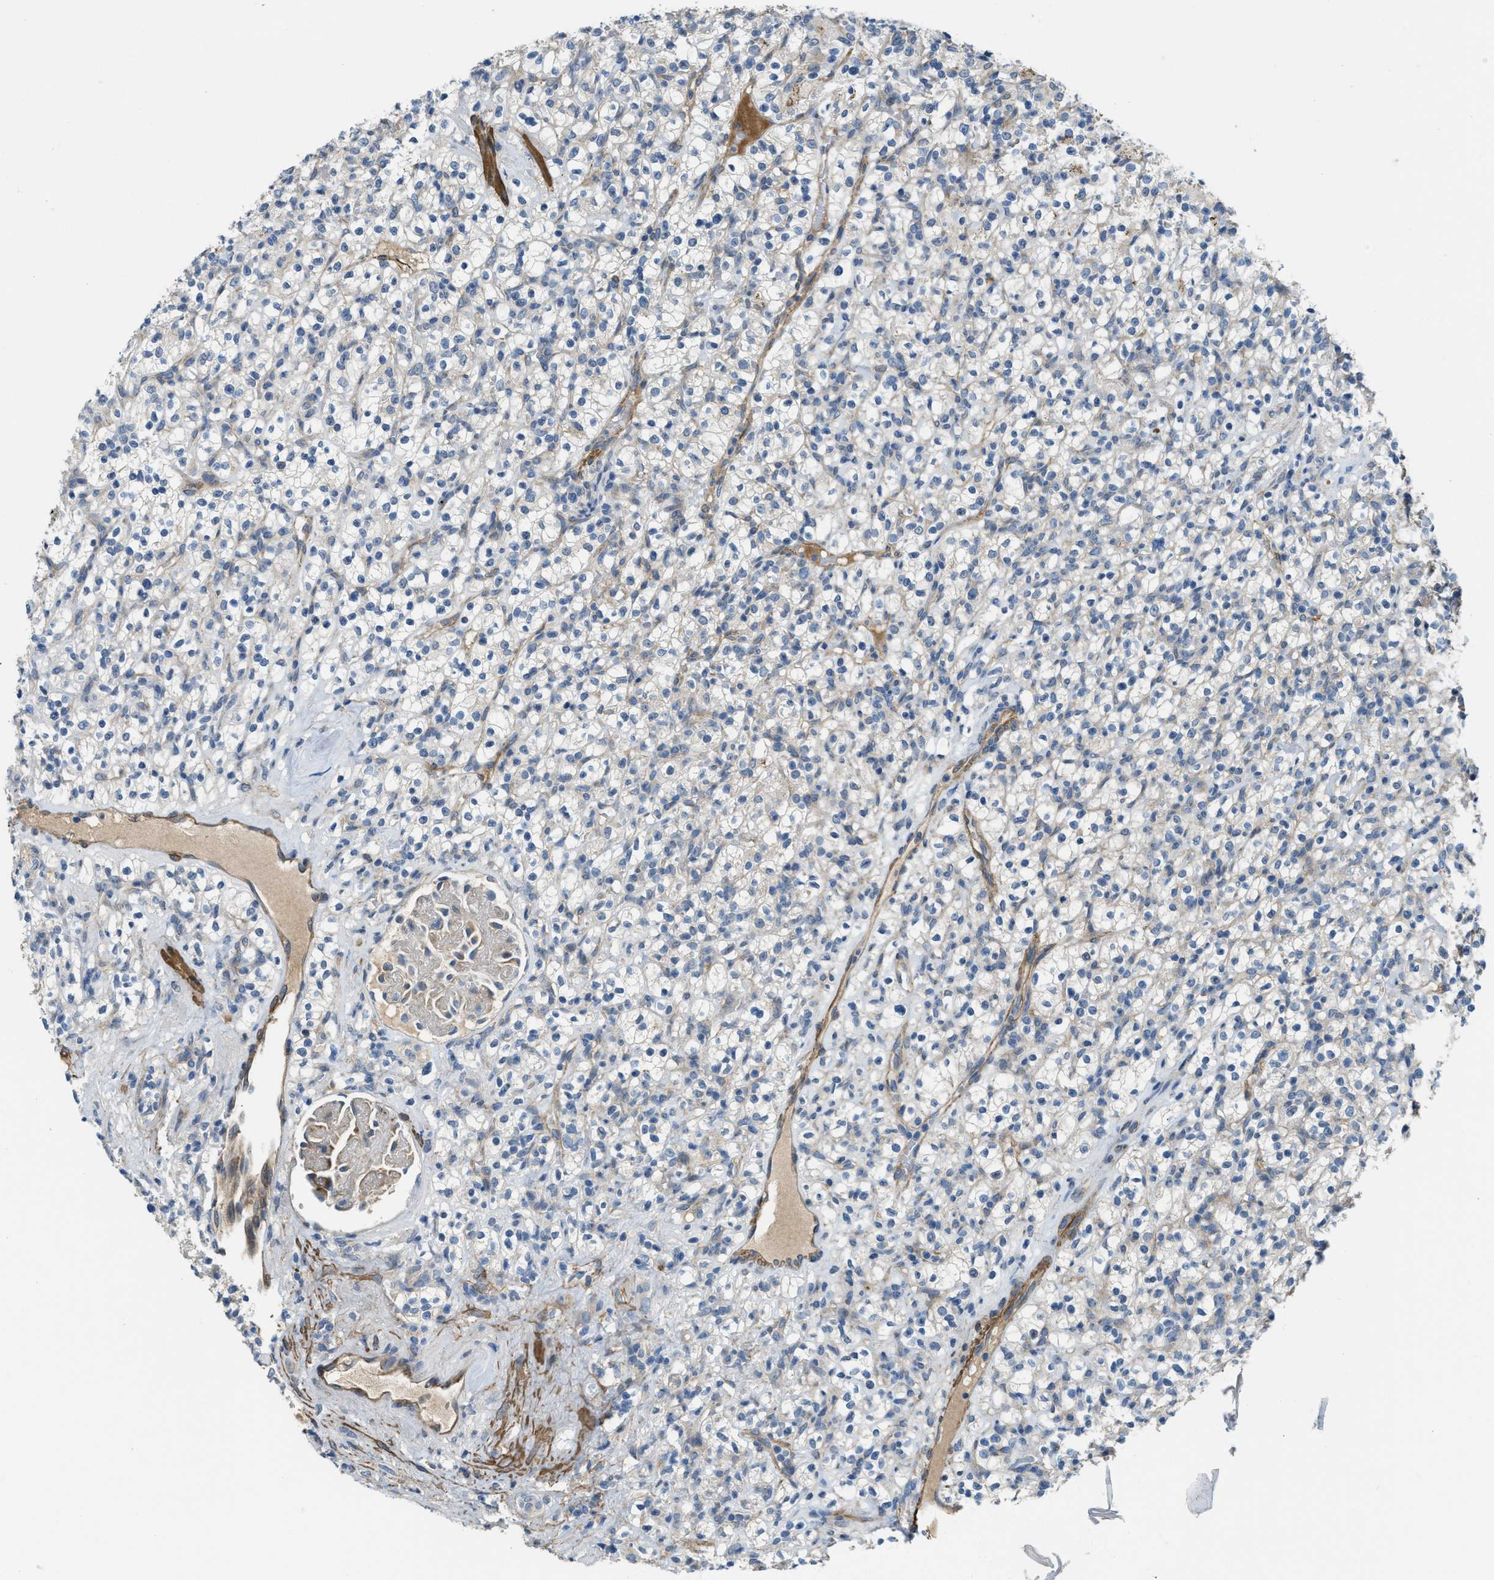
{"staining": {"intensity": "negative", "quantity": "none", "location": "none"}, "tissue": "renal cancer", "cell_type": "Tumor cells", "image_type": "cancer", "snomed": [{"axis": "morphology", "description": "Normal tissue, NOS"}, {"axis": "morphology", "description": "Adenocarcinoma, NOS"}, {"axis": "topography", "description": "Kidney"}], "caption": "There is no significant expression in tumor cells of renal cancer.", "gene": "BMPR1A", "patient": {"sex": "female", "age": 72}}